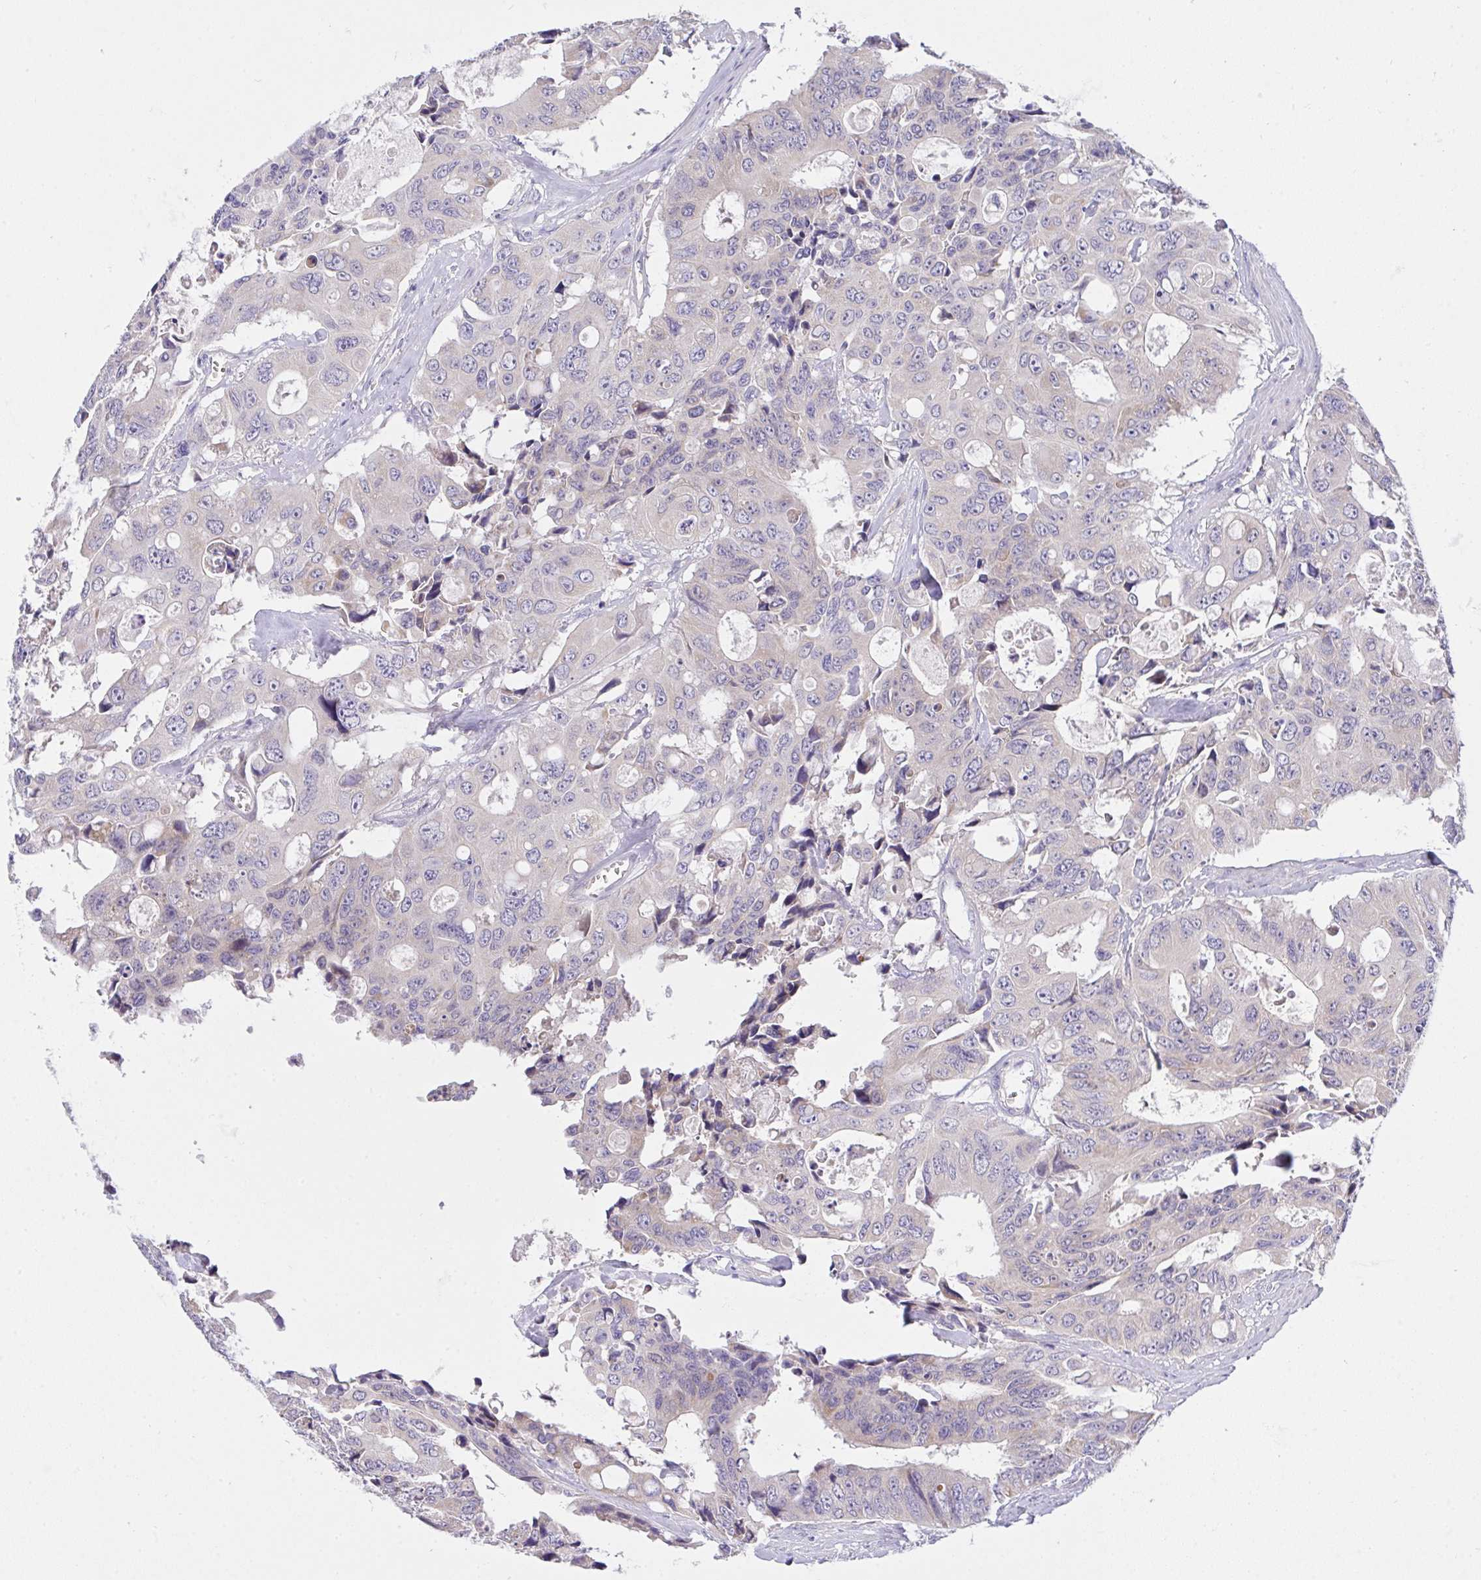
{"staining": {"intensity": "weak", "quantity": "<25%", "location": "cytoplasmic/membranous"}, "tissue": "colorectal cancer", "cell_type": "Tumor cells", "image_type": "cancer", "snomed": [{"axis": "morphology", "description": "Adenocarcinoma, NOS"}, {"axis": "topography", "description": "Rectum"}], "caption": "Protein analysis of adenocarcinoma (colorectal) displays no significant expression in tumor cells.", "gene": "ZNF581", "patient": {"sex": "male", "age": 76}}